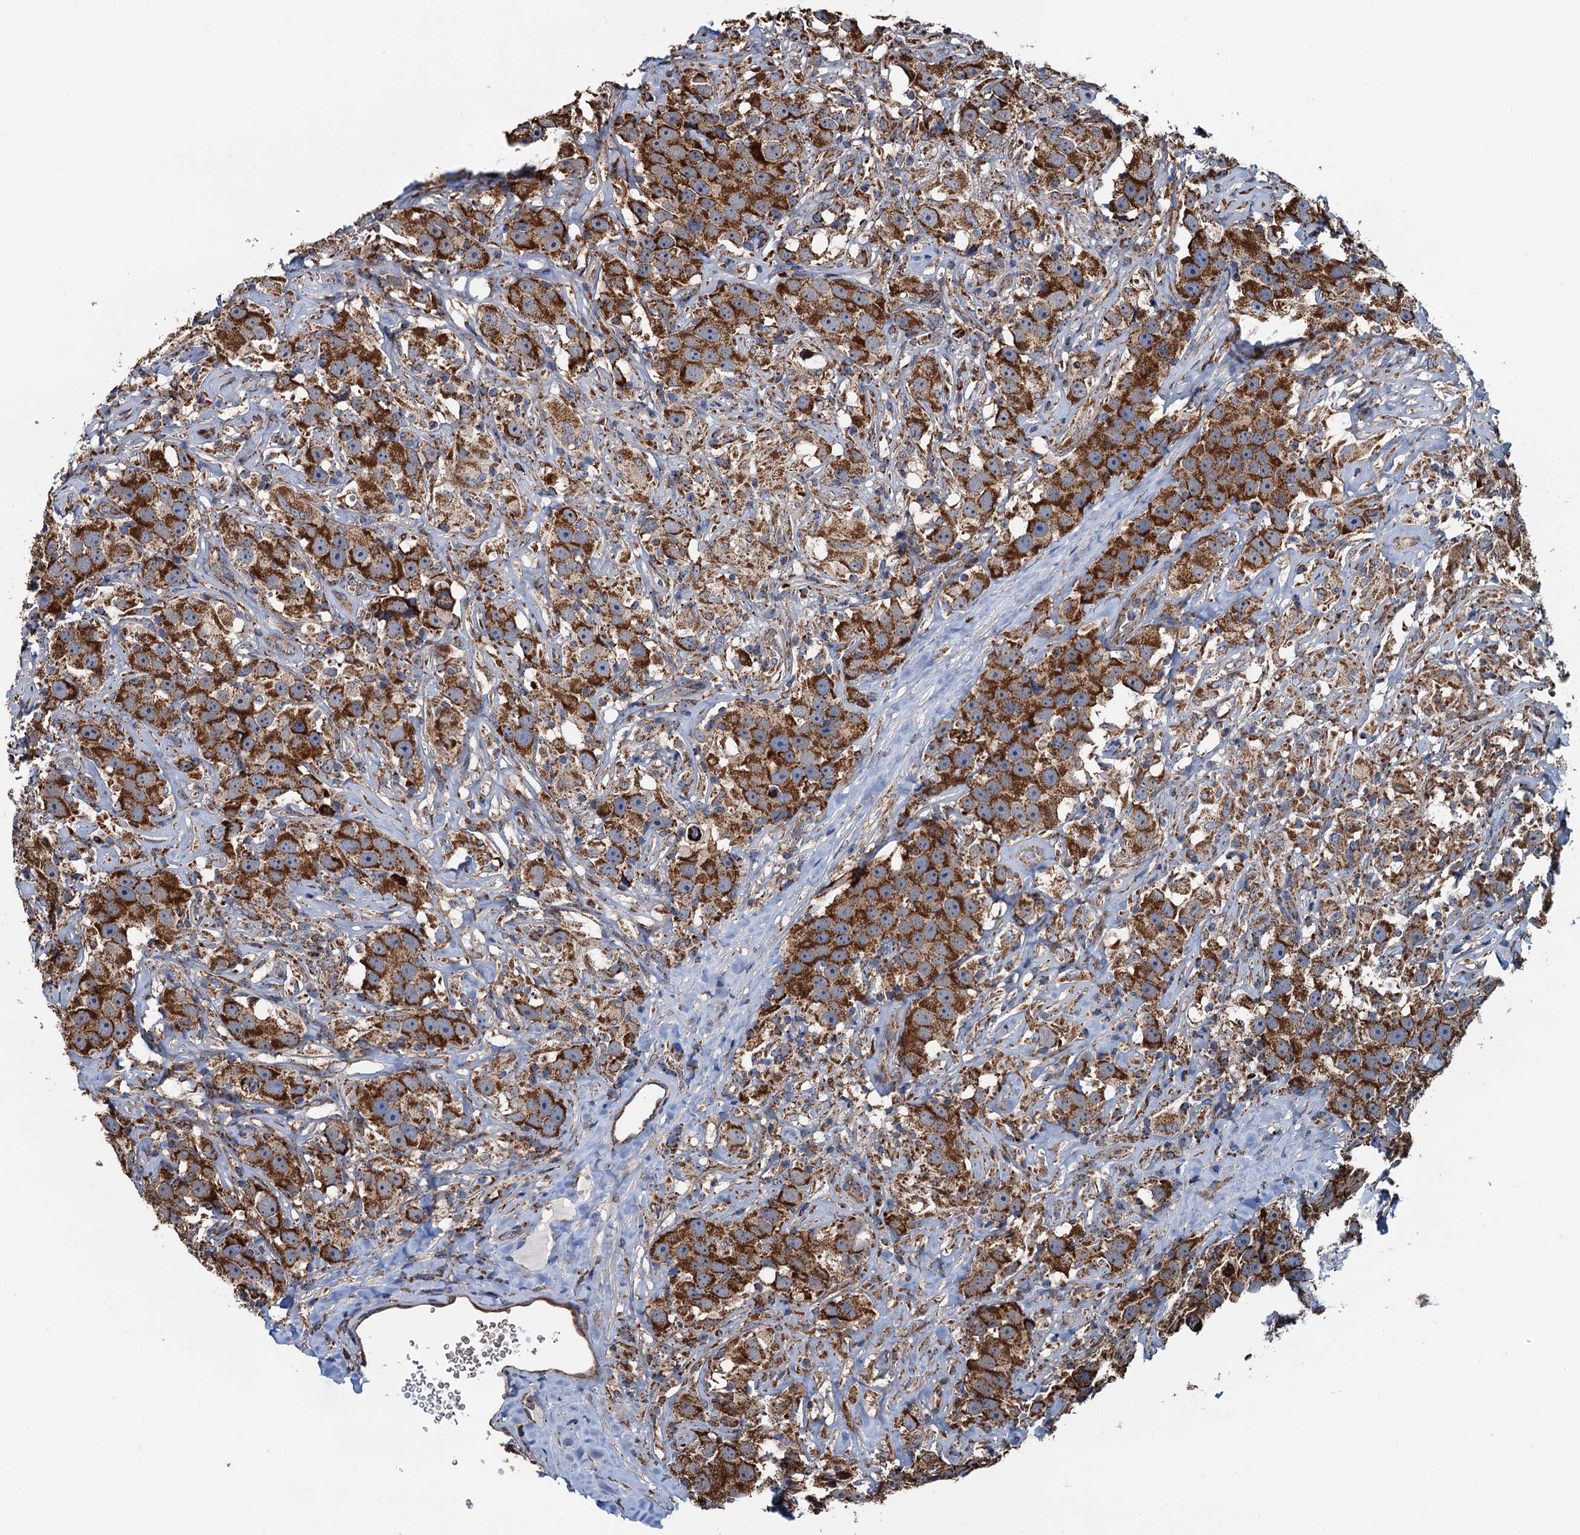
{"staining": {"intensity": "strong", "quantity": ">75%", "location": "cytoplasmic/membranous"}, "tissue": "testis cancer", "cell_type": "Tumor cells", "image_type": "cancer", "snomed": [{"axis": "morphology", "description": "Seminoma, NOS"}, {"axis": "topography", "description": "Testis"}], "caption": "The photomicrograph reveals a brown stain indicating the presence of a protein in the cytoplasmic/membranous of tumor cells in testis cancer (seminoma). The staining was performed using DAB (3,3'-diaminobenzidine) to visualize the protein expression in brown, while the nuclei were stained in blue with hematoxylin (Magnification: 20x).", "gene": "AAGAB", "patient": {"sex": "male", "age": 49}}